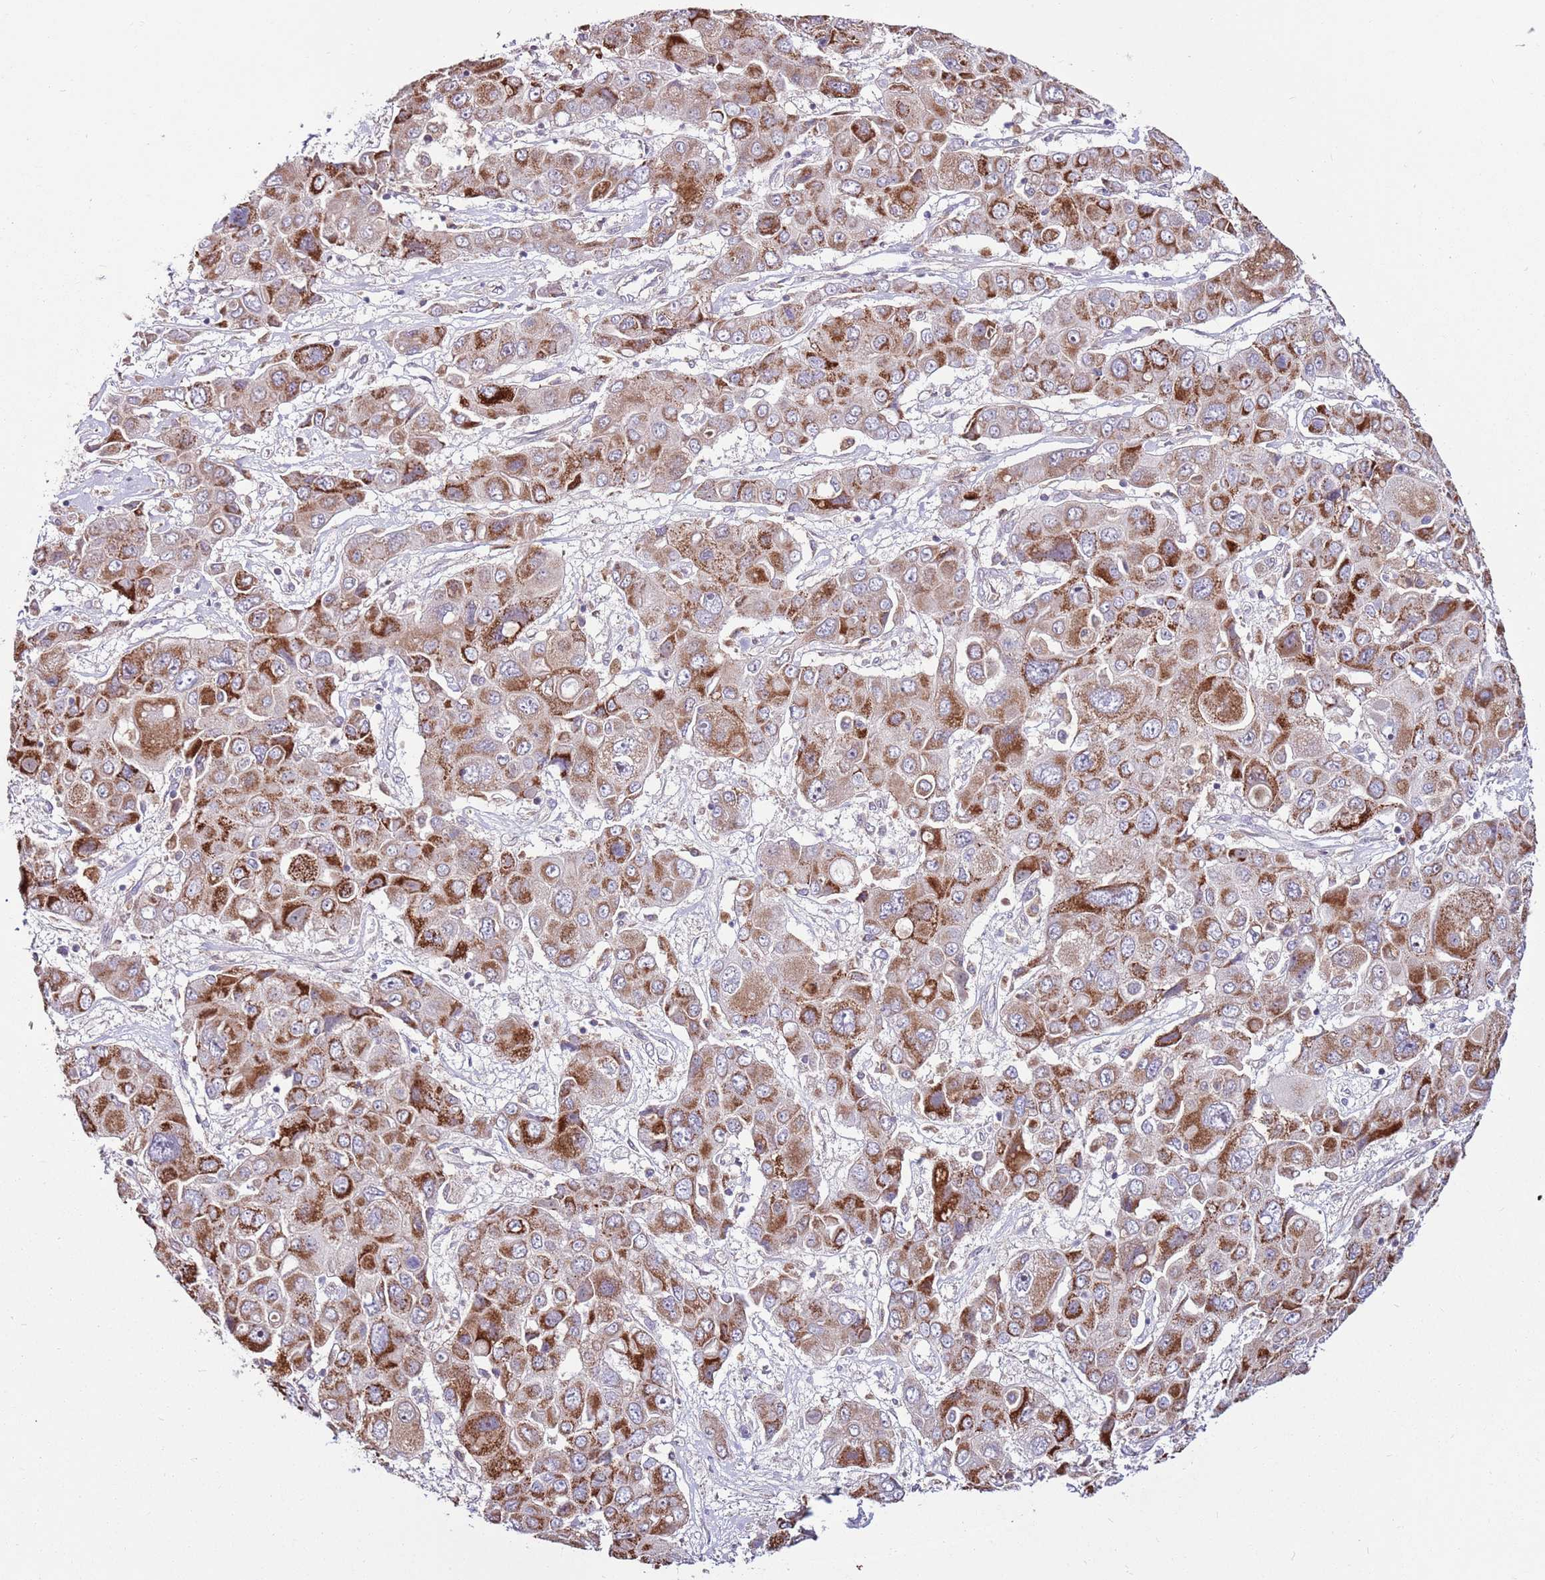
{"staining": {"intensity": "strong", "quantity": "25%-75%", "location": "cytoplasmic/membranous"}, "tissue": "liver cancer", "cell_type": "Tumor cells", "image_type": "cancer", "snomed": [{"axis": "morphology", "description": "Cholangiocarcinoma"}, {"axis": "topography", "description": "Liver"}], "caption": "Protein staining of liver cancer (cholangiocarcinoma) tissue displays strong cytoplasmic/membranous positivity in about 25%-75% of tumor cells. (IHC, brightfield microscopy, high magnification).", "gene": "SMG1", "patient": {"sex": "male", "age": 67}}